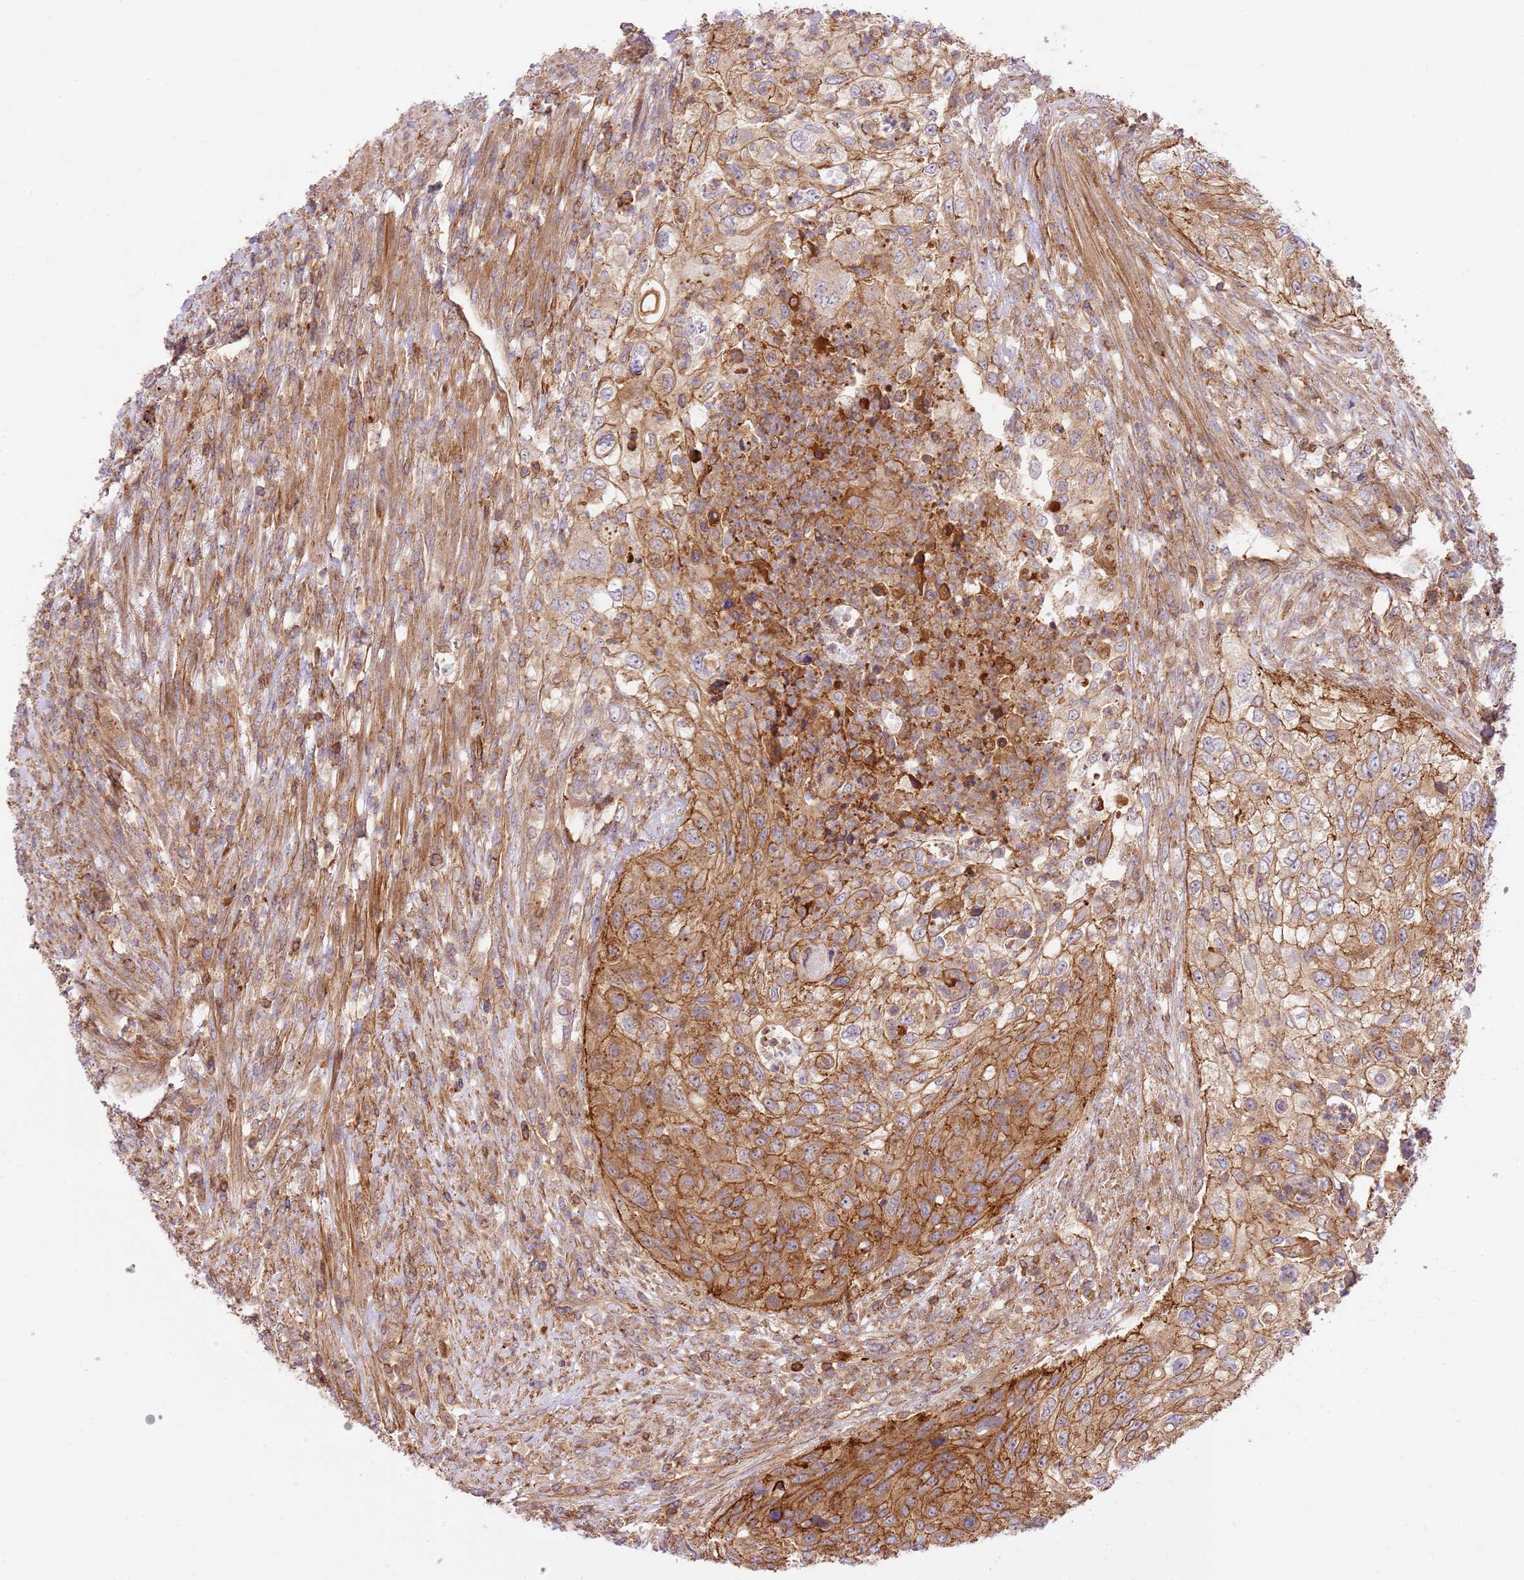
{"staining": {"intensity": "strong", "quantity": ">75%", "location": "cytoplasmic/membranous"}, "tissue": "urothelial cancer", "cell_type": "Tumor cells", "image_type": "cancer", "snomed": [{"axis": "morphology", "description": "Urothelial carcinoma, High grade"}, {"axis": "topography", "description": "Urinary bladder"}], "caption": "Urothelial cancer was stained to show a protein in brown. There is high levels of strong cytoplasmic/membranous staining in approximately >75% of tumor cells.", "gene": "EFCAB8", "patient": {"sex": "female", "age": 60}}